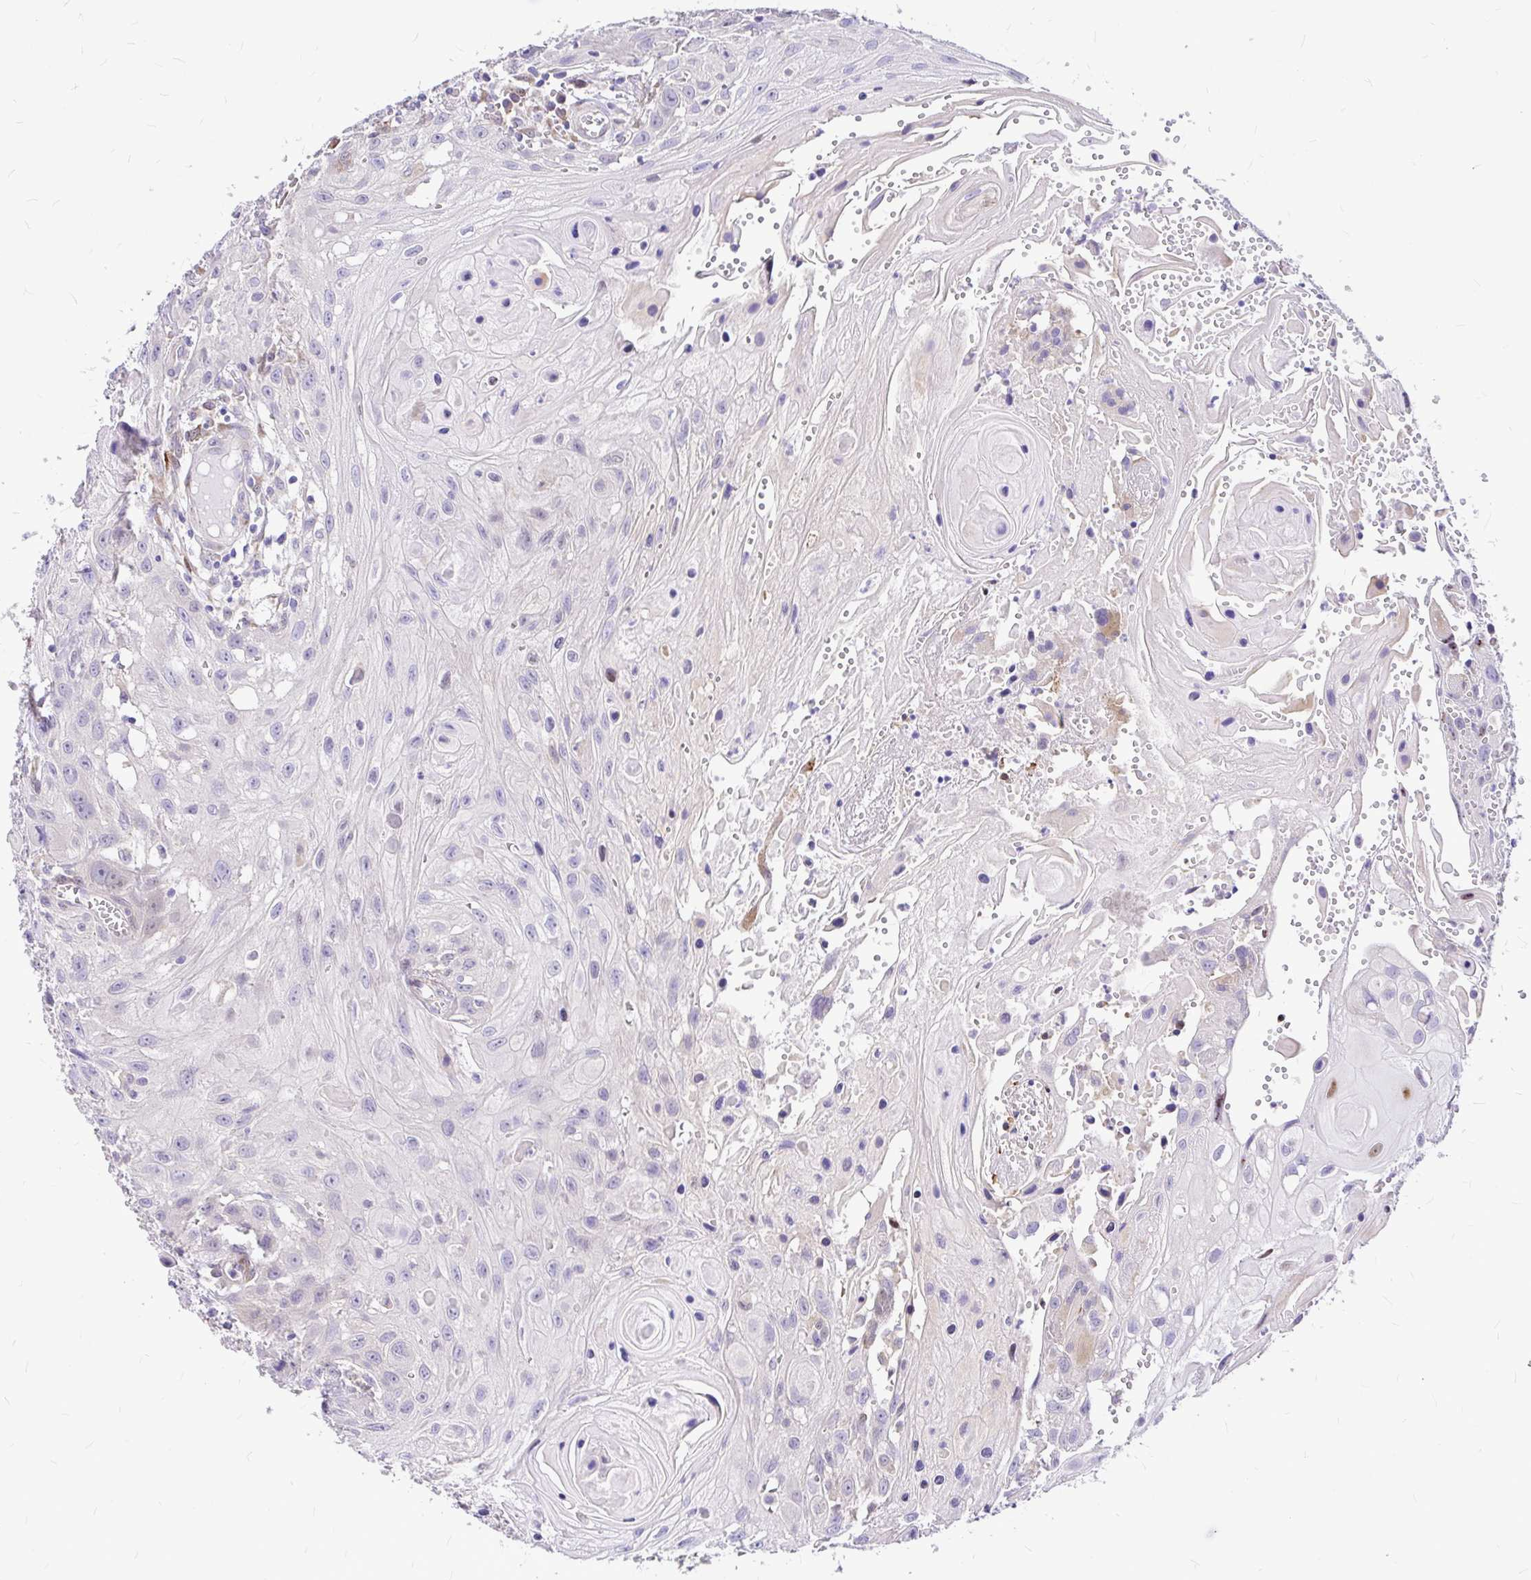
{"staining": {"intensity": "negative", "quantity": "none", "location": "none"}, "tissue": "head and neck cancer", "cell_type": "Tumor cells", "image_type": "cancer", "snomed": [{"axis": "morphology", "description": "Squamous cell carcinoma, NOS"}, {"axis": "topography", "description": "Oral tissue"}, {"axis": "topography", "description": "Head-Neck"}], "caption": "Immunohistochemistry (IHC) histopathology image of head and neck squamous cell carcinoma stained for a protein (brown), which reveals no positivity in tumor cells.", "gene": "GABBR2", "patient": {"sex": "male", "age": 58}}